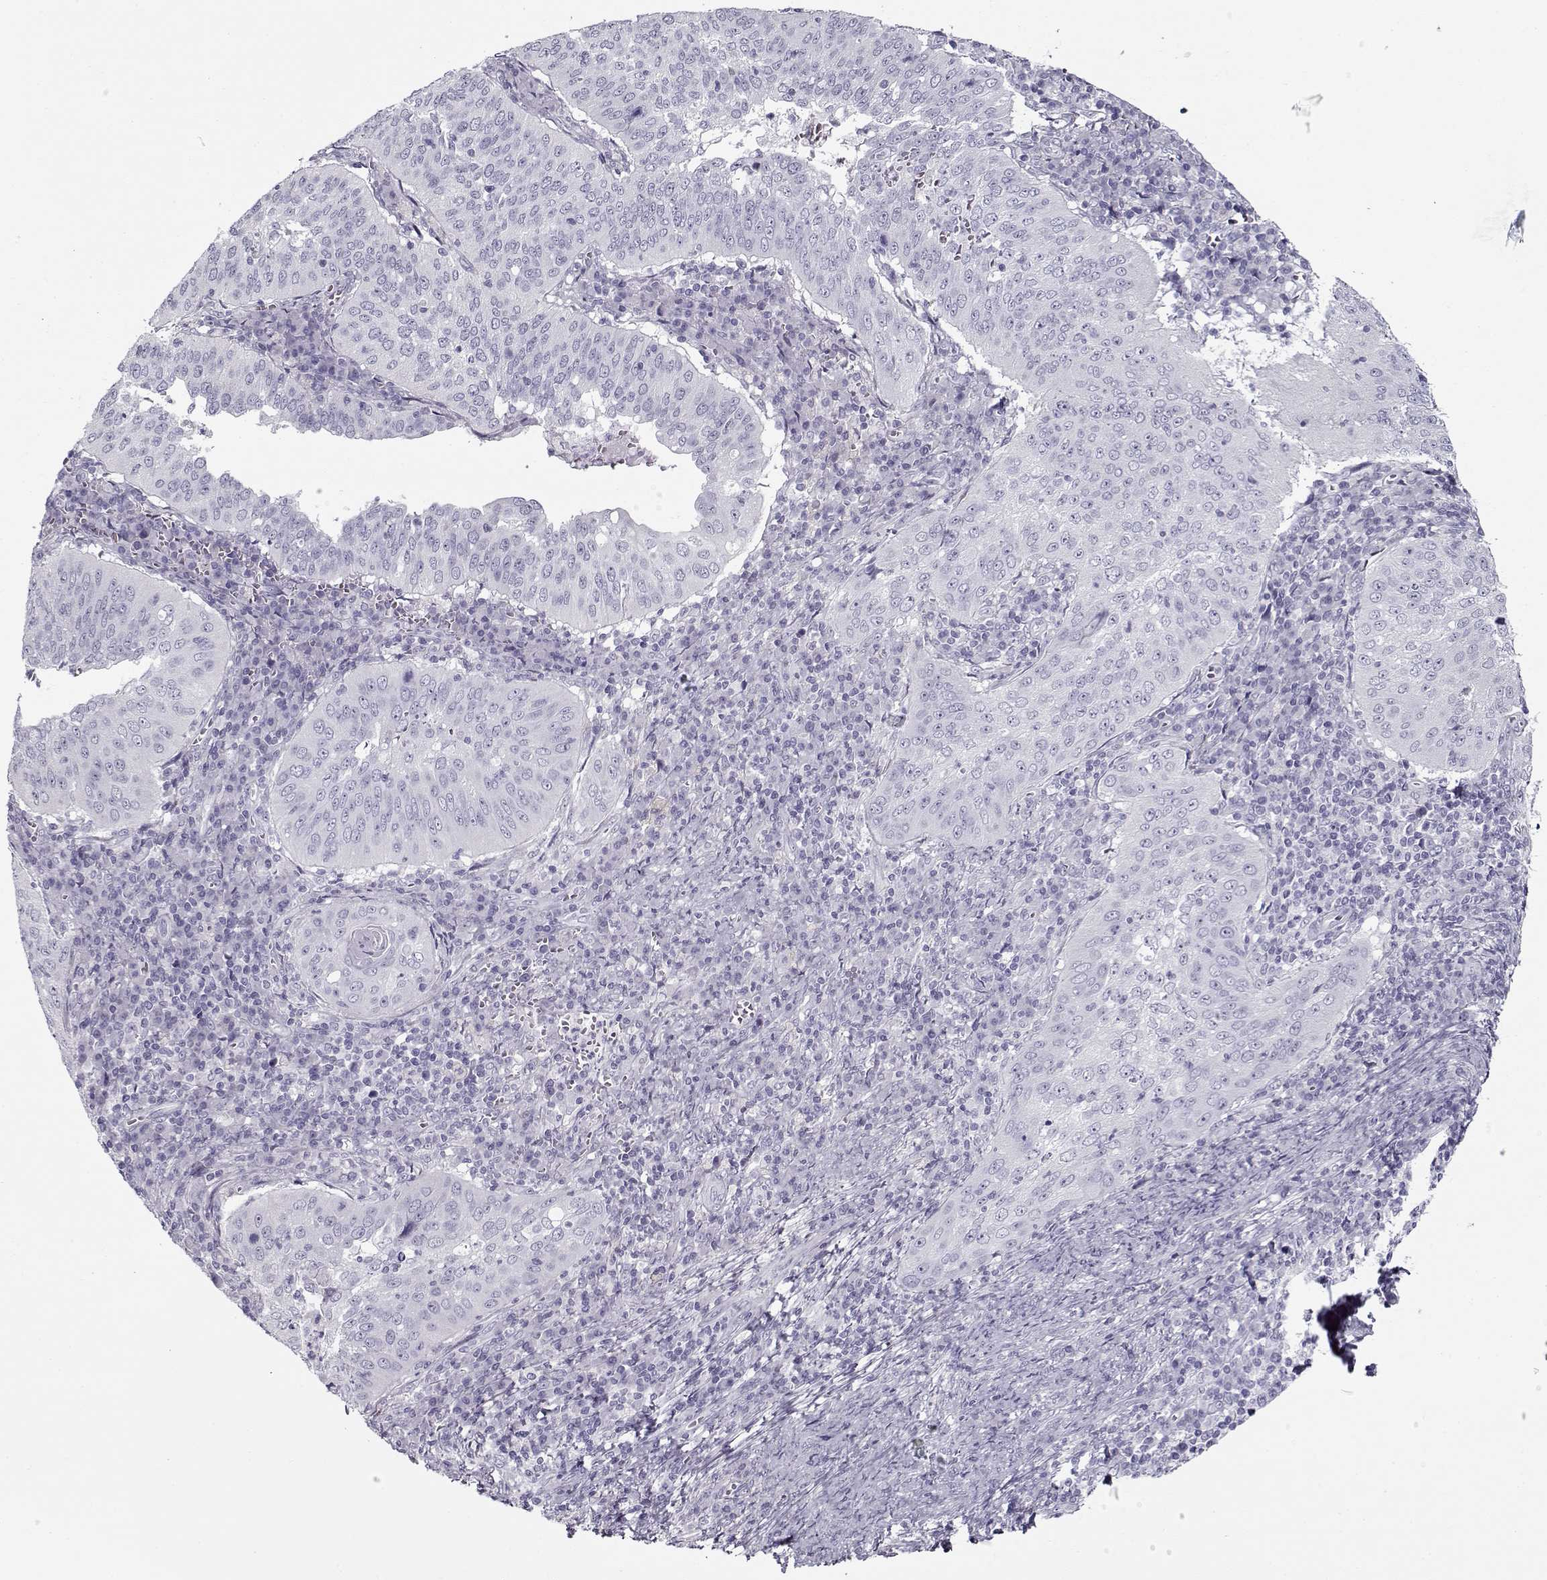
{"staining": {"intensity": "negative", "quantity": "none", "location": "none"}, "tissue": "cervical cancer", "cell_type": "Tumor cells", "image_type": "cancer", "snomed": [{"axis": "morphology", "description": "Squamous cell carcinoma, NOS"}, {"axis": "topography", "description": "Cervix"}], "caption": "Photomicrograph shows no protein staining in tumor cells of cervical squamous cell carcinoma tissue. Nuclei are stained in blue.", "gene": "GAGE2A", "patient": {"sex": "female", "age": 39}}